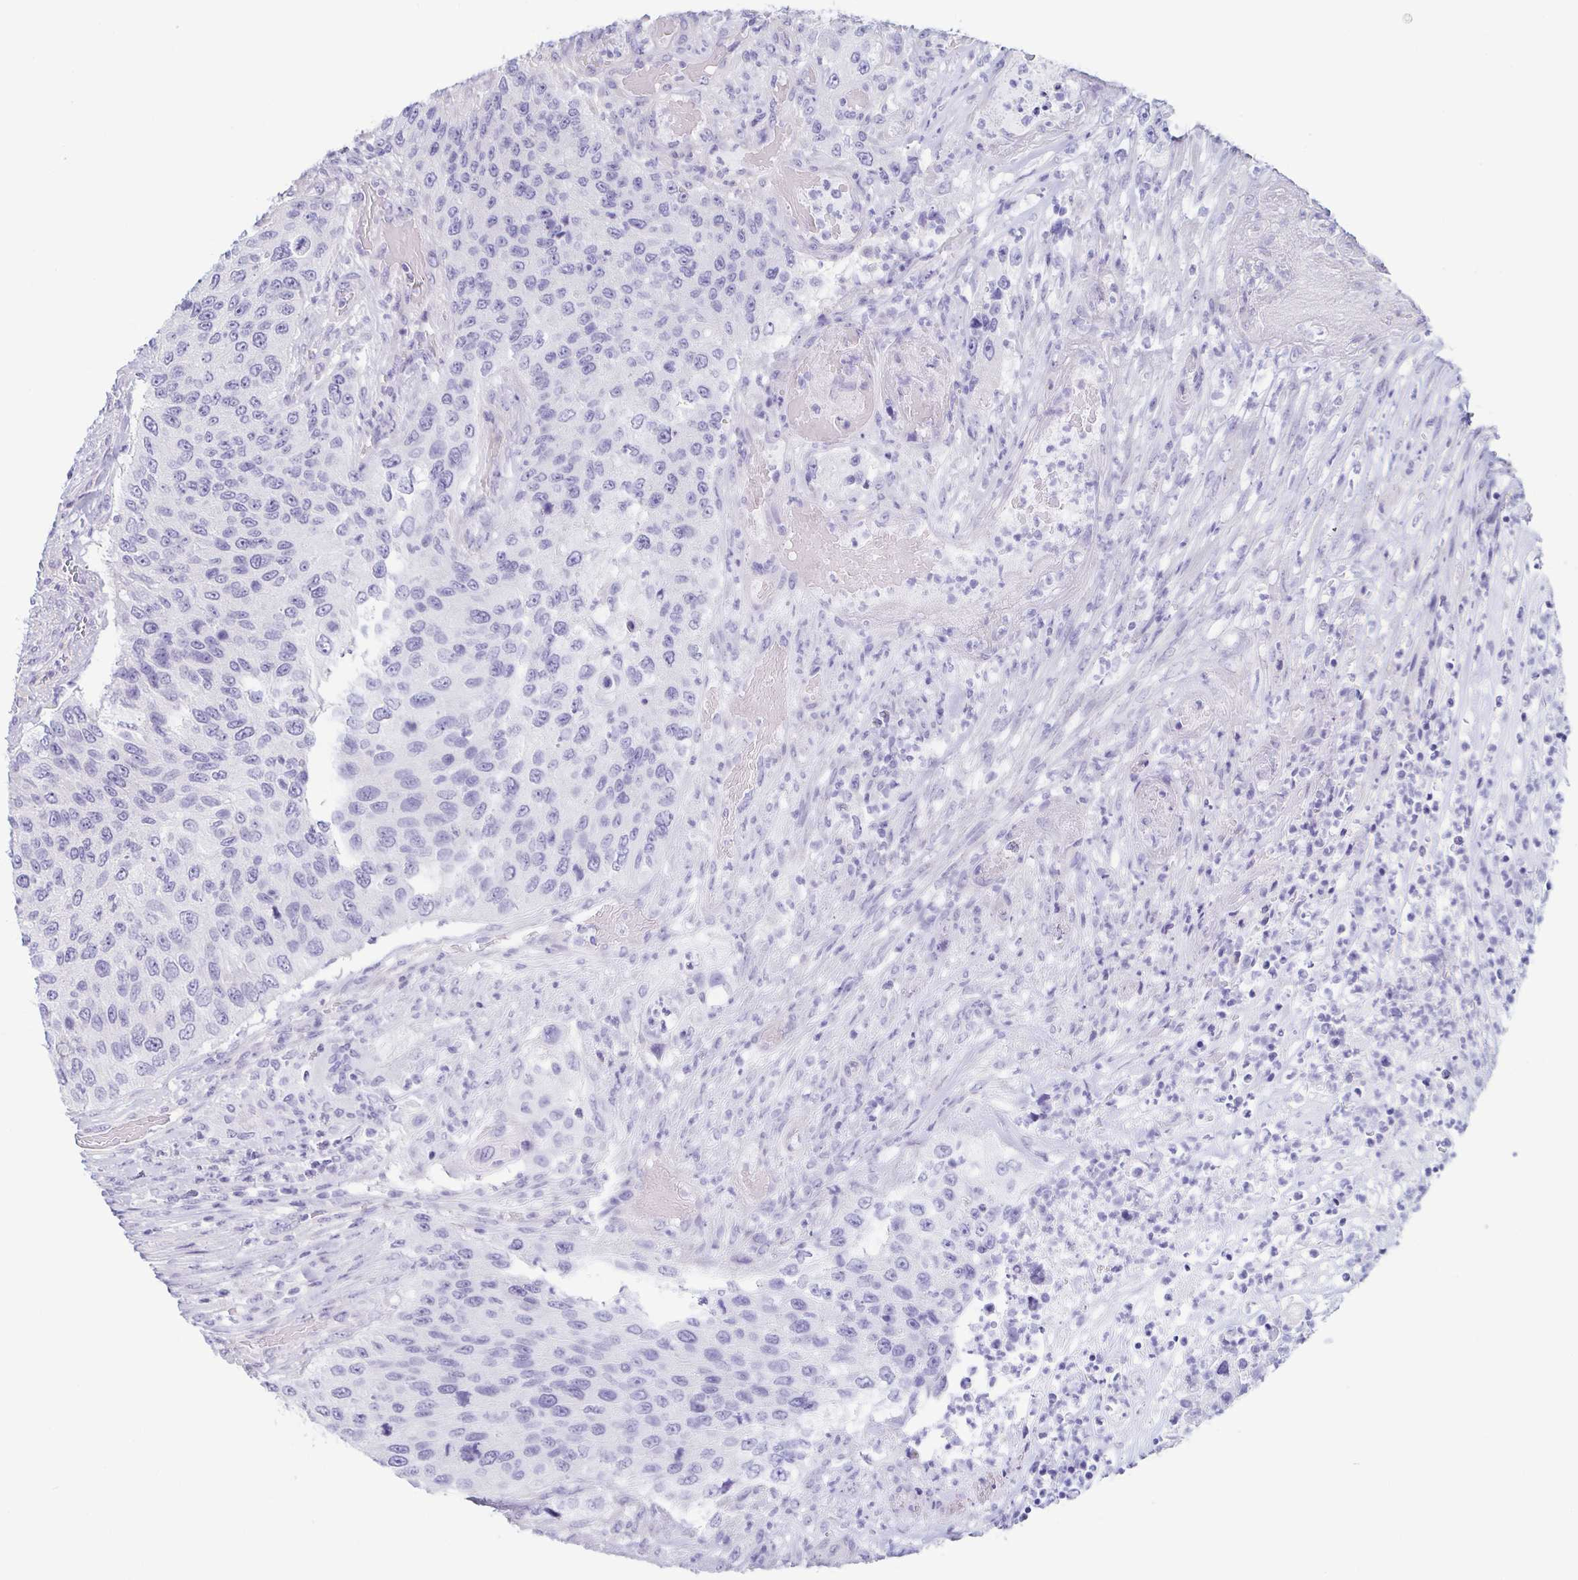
{"staining": {"intensity": "negative", "quantity": "none", "location": "none"}, "tissue": "urothelial cancer", "cell_type": "Tumor cells", "image_type": "cancer", "snomed": [{"axis": "morphology", "description": "Urothelial carcinoma, High grade"}, {"axis": "topography", "description": "Urinary bladder"}], "caption": "IHC image of high-grade urothelial carcinoma stained for a protein (brown), which shows no expression in tumor cells.", "gene": "PRR4", "patient": {"sex": "female", "age": 60}}